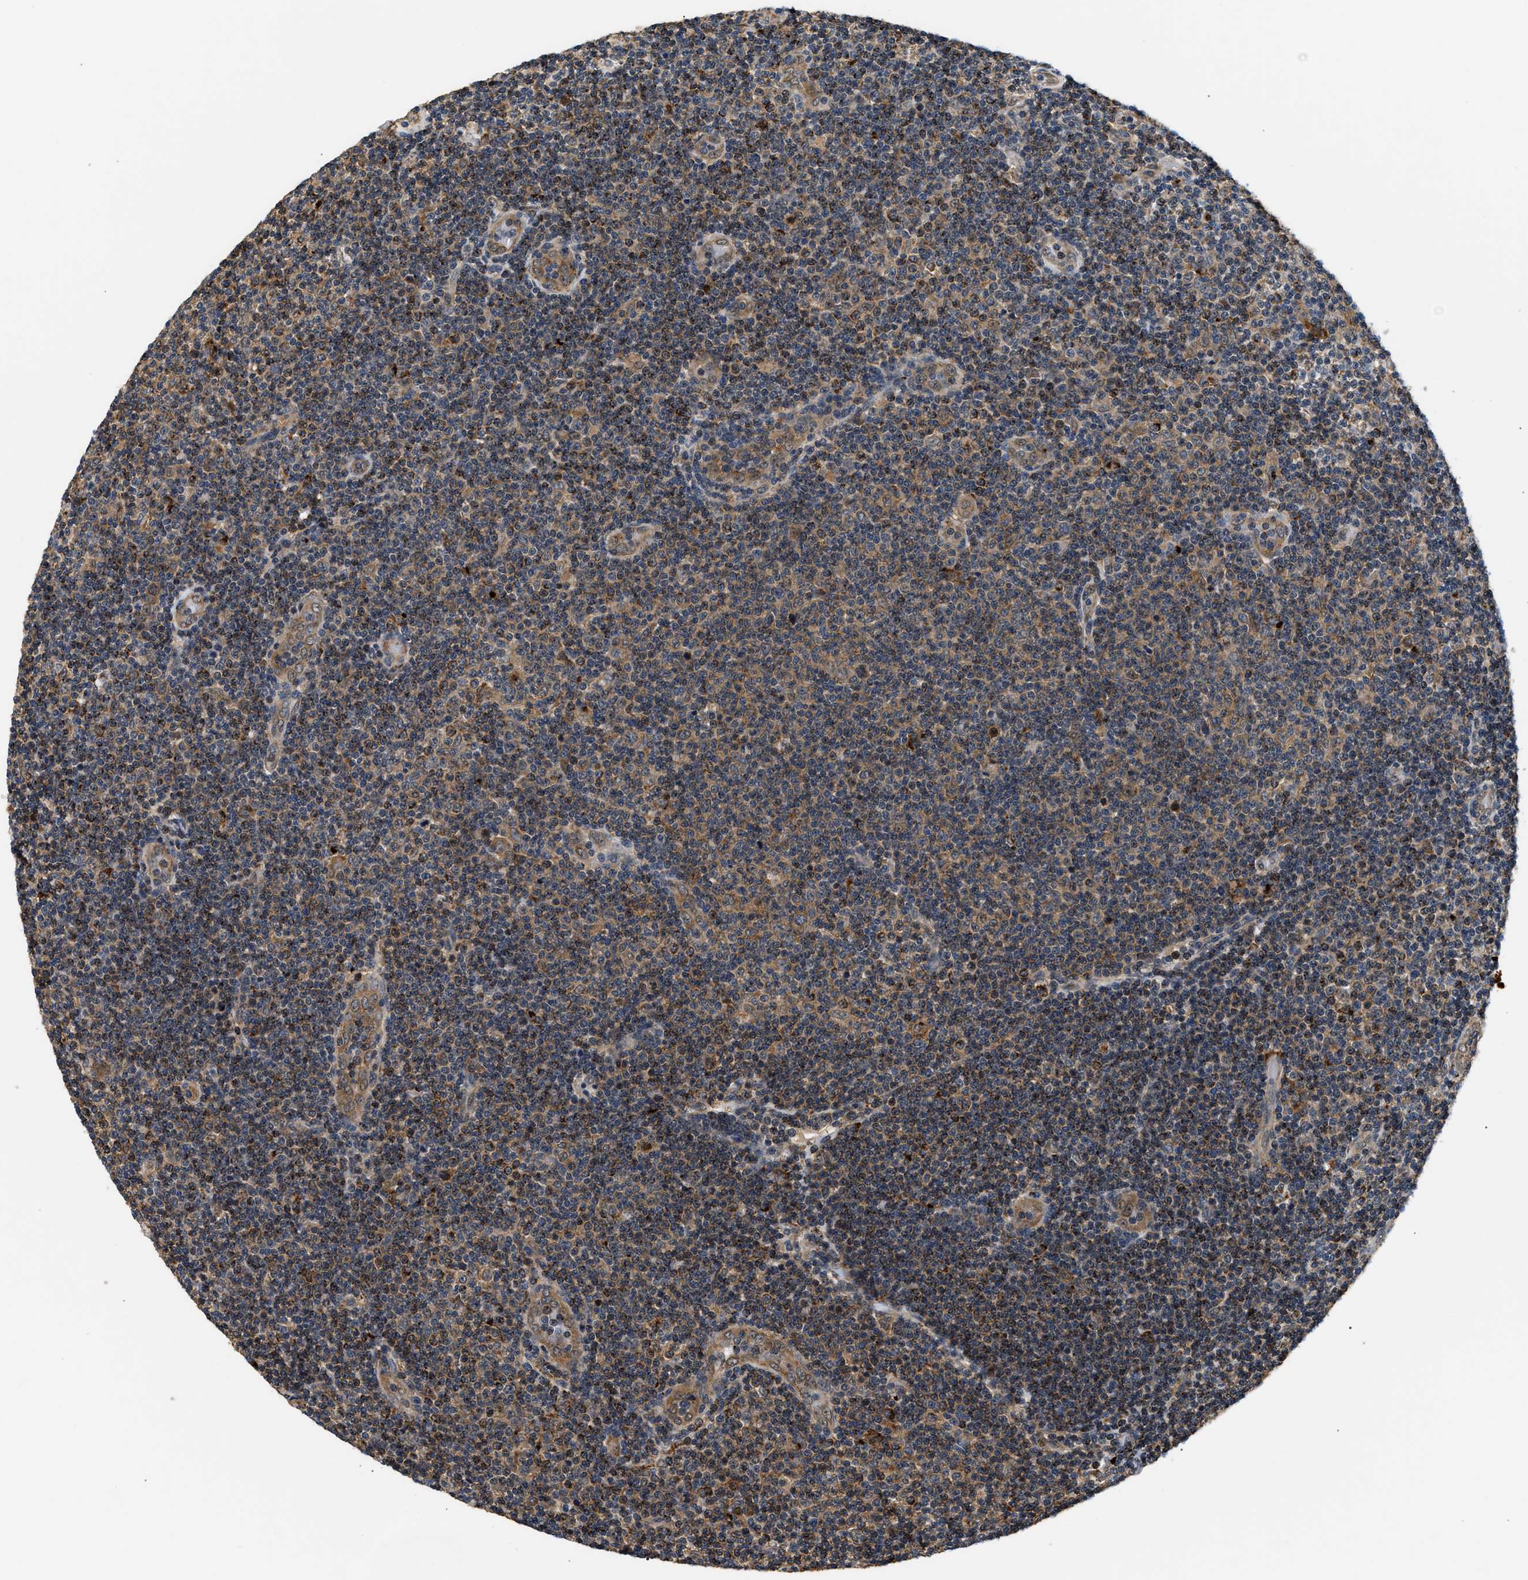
{"staining": {"intensity": "moderate", "quantity": "25%-75%", "location": "cytoplasmic/membranous,nuclear"}, "tissue": "lymphoma", "cell_type": "Tumor cells", "image_type": "cancer", "snomed": [{"axis": "morphology", "description": "Malignant lymphoma, non-Hodgkin's type, Low grade"}, {"axis": "topography", "description": "Lymph node"}], "caption": "Immunohistochemical staining of malignant lymphoma, non-Hodgkin's type (low-grade) demonstrates medium levels of moderate cytoplasmic/membranous and nuclear protein staining in approximately 25%-75% of tumor cells.", "gene": "LARP6", "patient": {"sex": "male", "age": 83}}